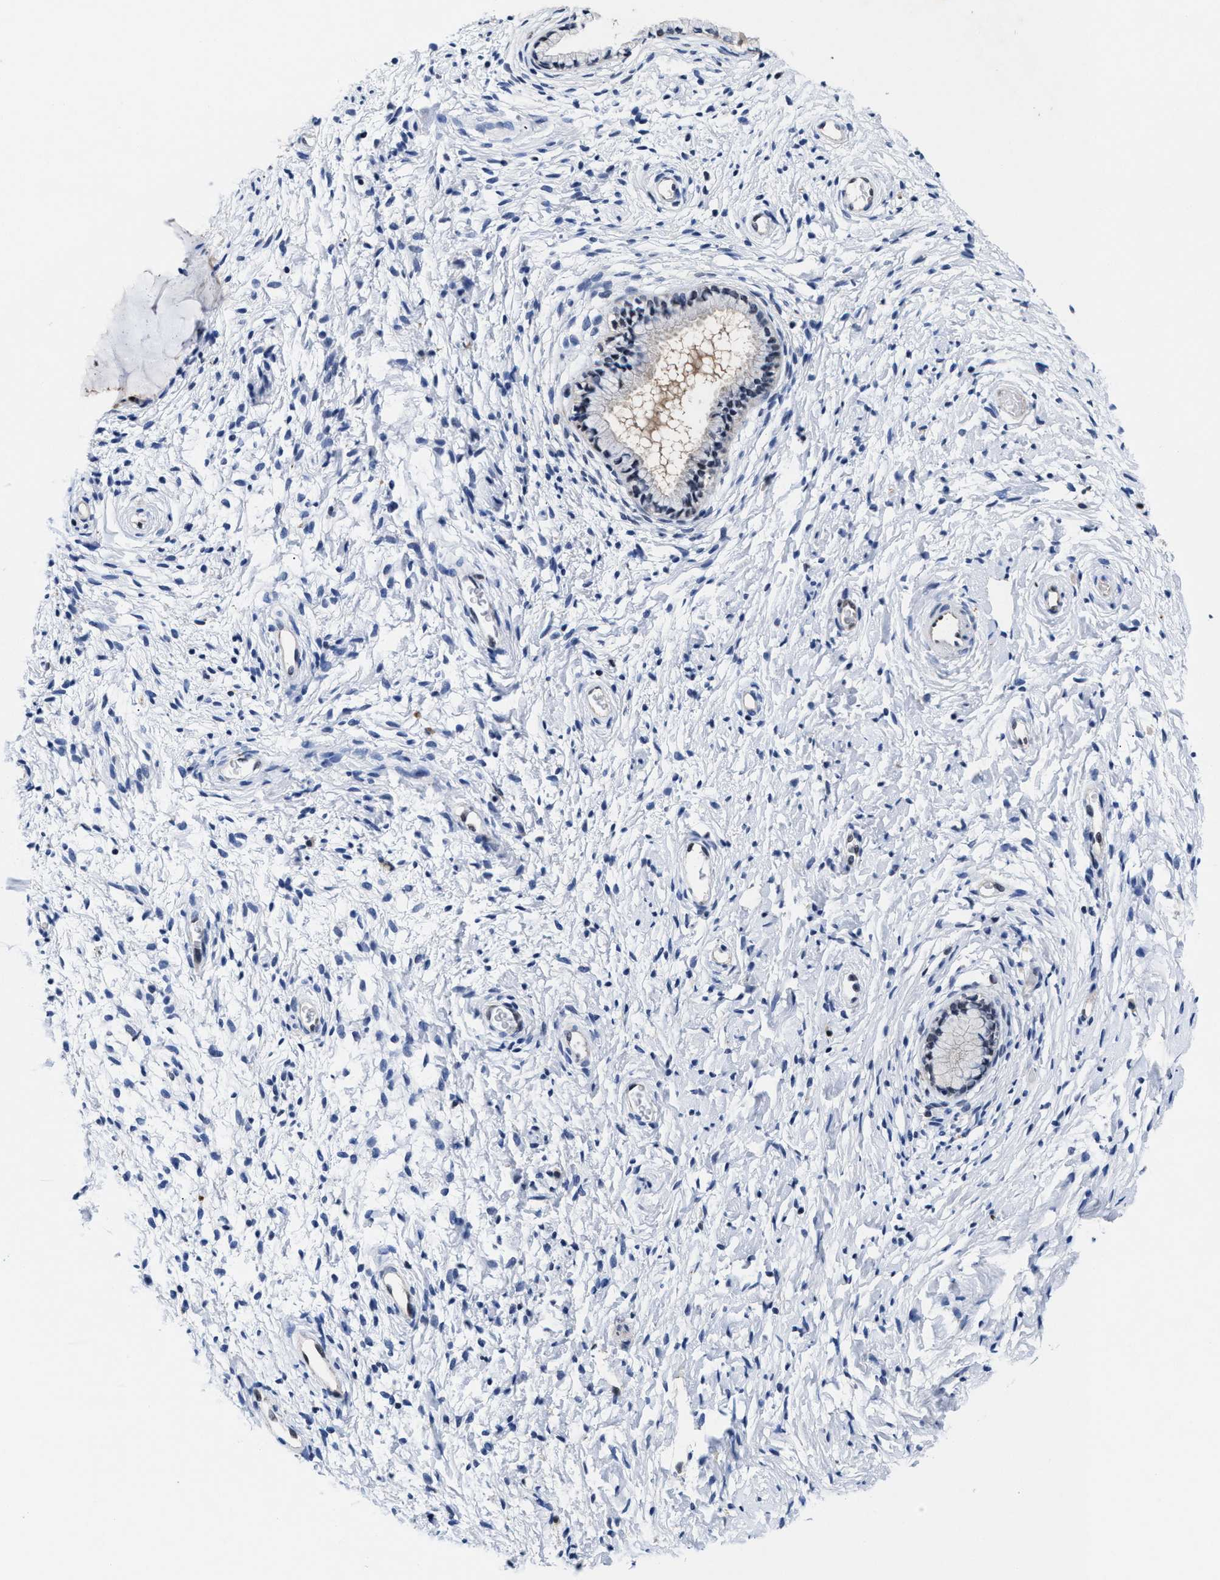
{"staining": {"intensity": "negative", "quantity": "none", "location": "none"}, "tissue": "cervix", "cell_type": "Glandular cells", "image_type": "normal", "snomed": [{"axis": "morphology", "description": "Normal tissue, NOS"}, {"axis": "topography", "description": "Cervix"}], "caption": "Human cervix stained for a protein using immunohistochemistry (IHC) exhibits no positivity in glandular cells.", "gene": "ACLY", "patient": {"sex": "female", "age": 72}}